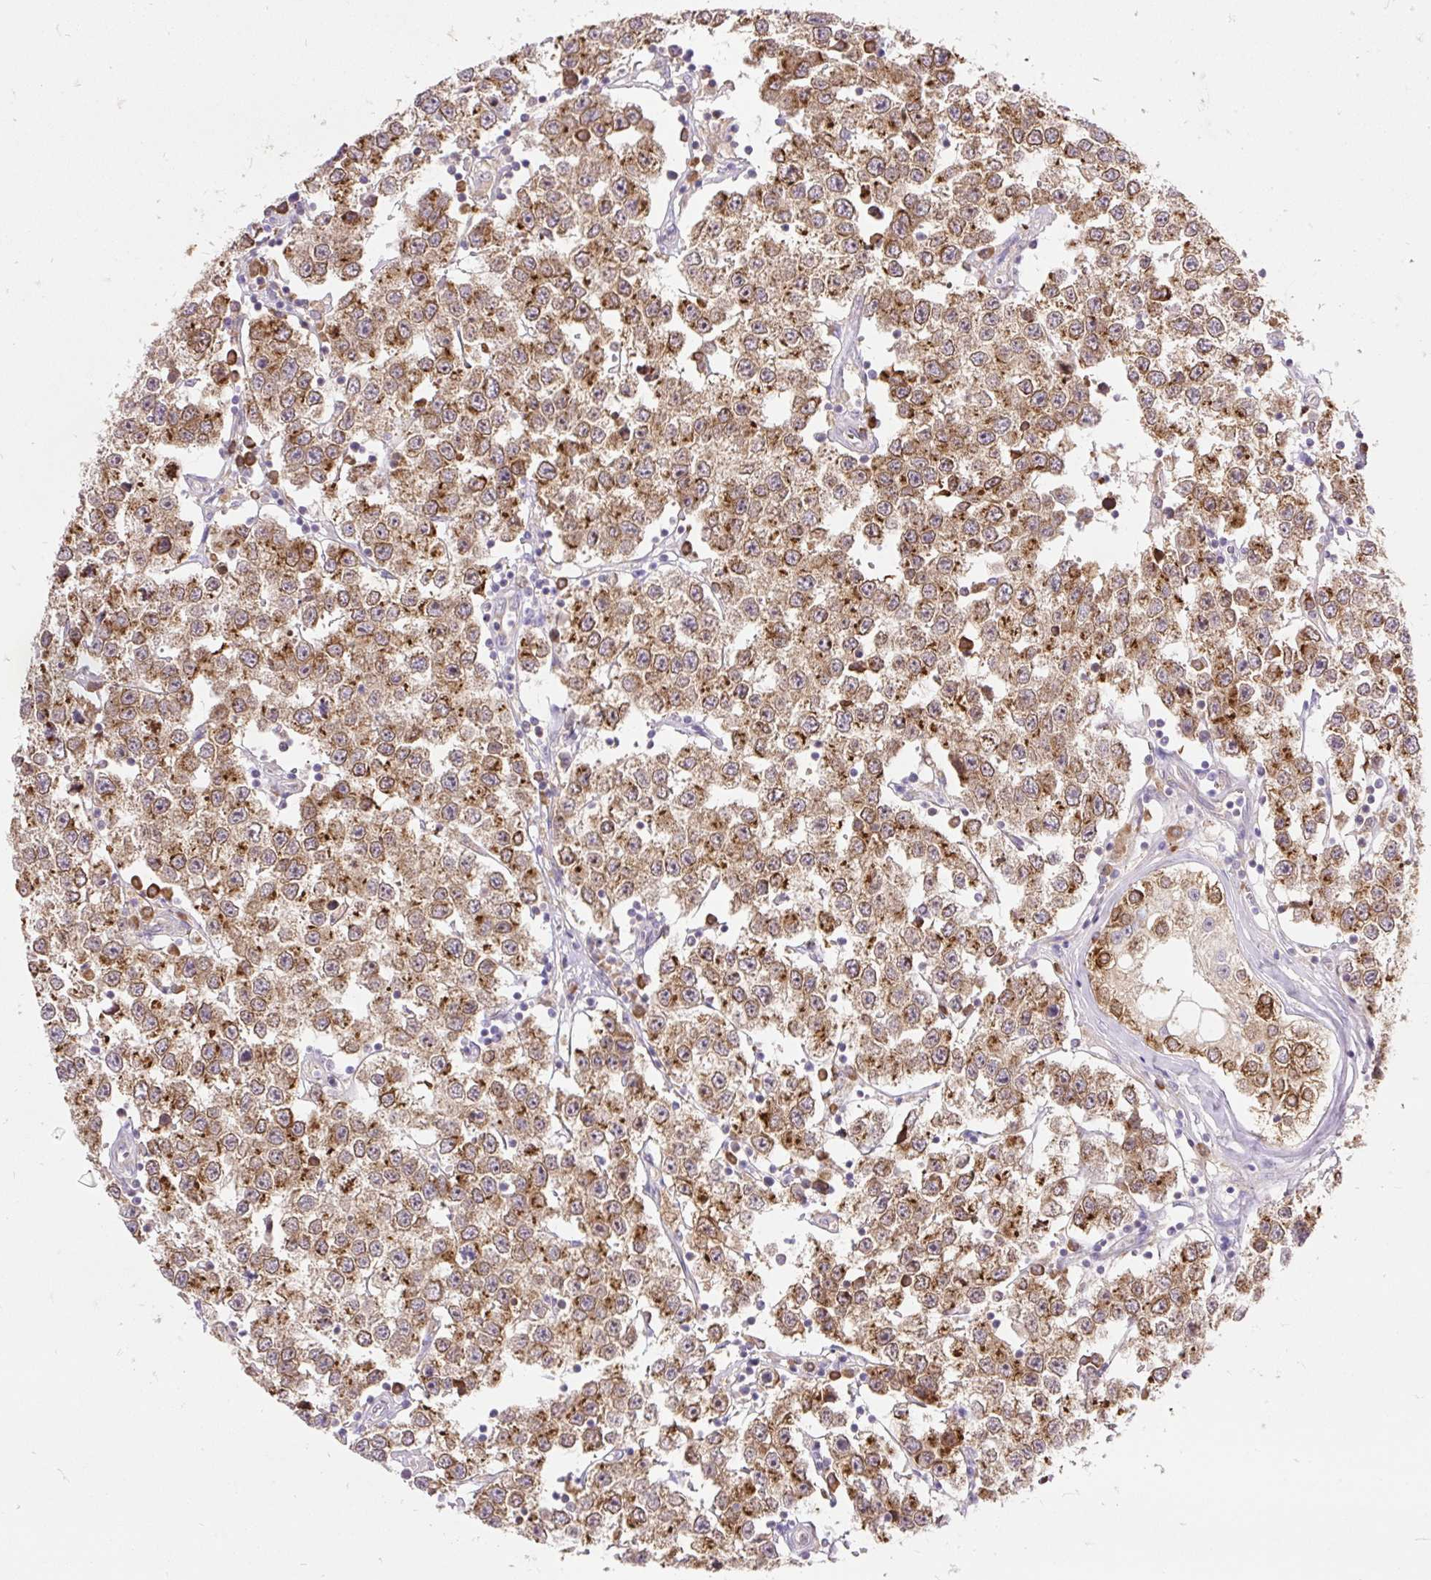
{"staining": {"intensity": "moderate", "quantity": ">75%", "location": "cytoplasmic/membranous"}, "tissue": "testis cancer", "cell_type": "Tumor cells", "image_type": "cancer", "snomed": [{"axis": "morphology", "description": "Seminoma, NOS"}, {"axis": "topography", "description": "Testis"}], "caption": "Testis seminoma stained with DAB immunohistochemistry shows medium levels of moderate cytoplasmic/membranous positivity in approximately >75% of tumor cells.", "gene": "SEC63", "patient": {"sex": "male", "age": 34}}